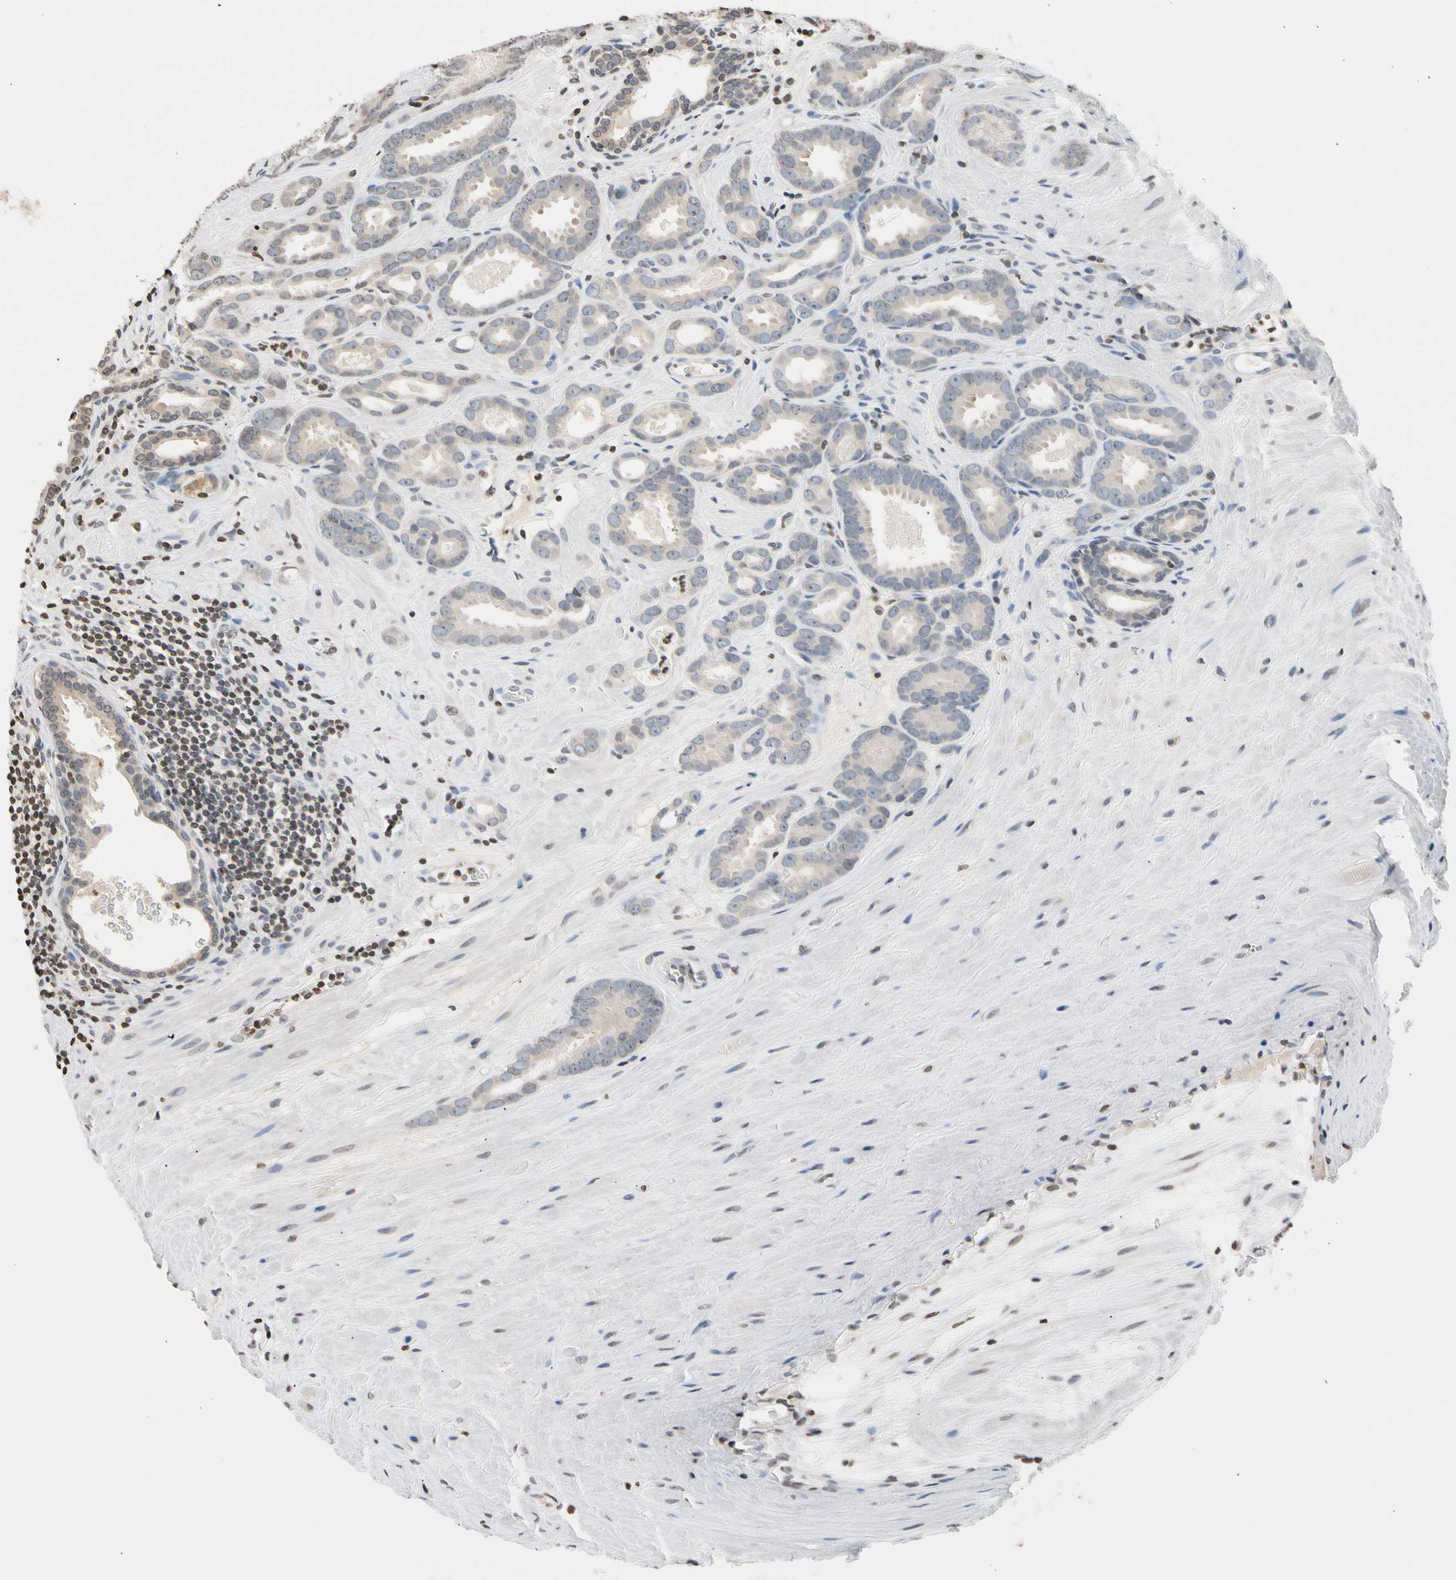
{"staining": {"intensity": "weak", "quantity": ">75%", "location": "cytoplasmic/membranous"}, "tissue": "prostate cancer", "cell_type": "Tumor cells", "image_type": "cancer", "snomed": [{"axis": "morphology", "description": "Adenocarcinoma, Low grade"}, {"axis": "topography", "description": "Prostate"}], "caption": "Human low-grade adenocarcinoma (prostate) stained with a protein marker shows weak staining in tumor cells.", "gene": "GPX4", "patient": {"sex": "male", "age": 57}}